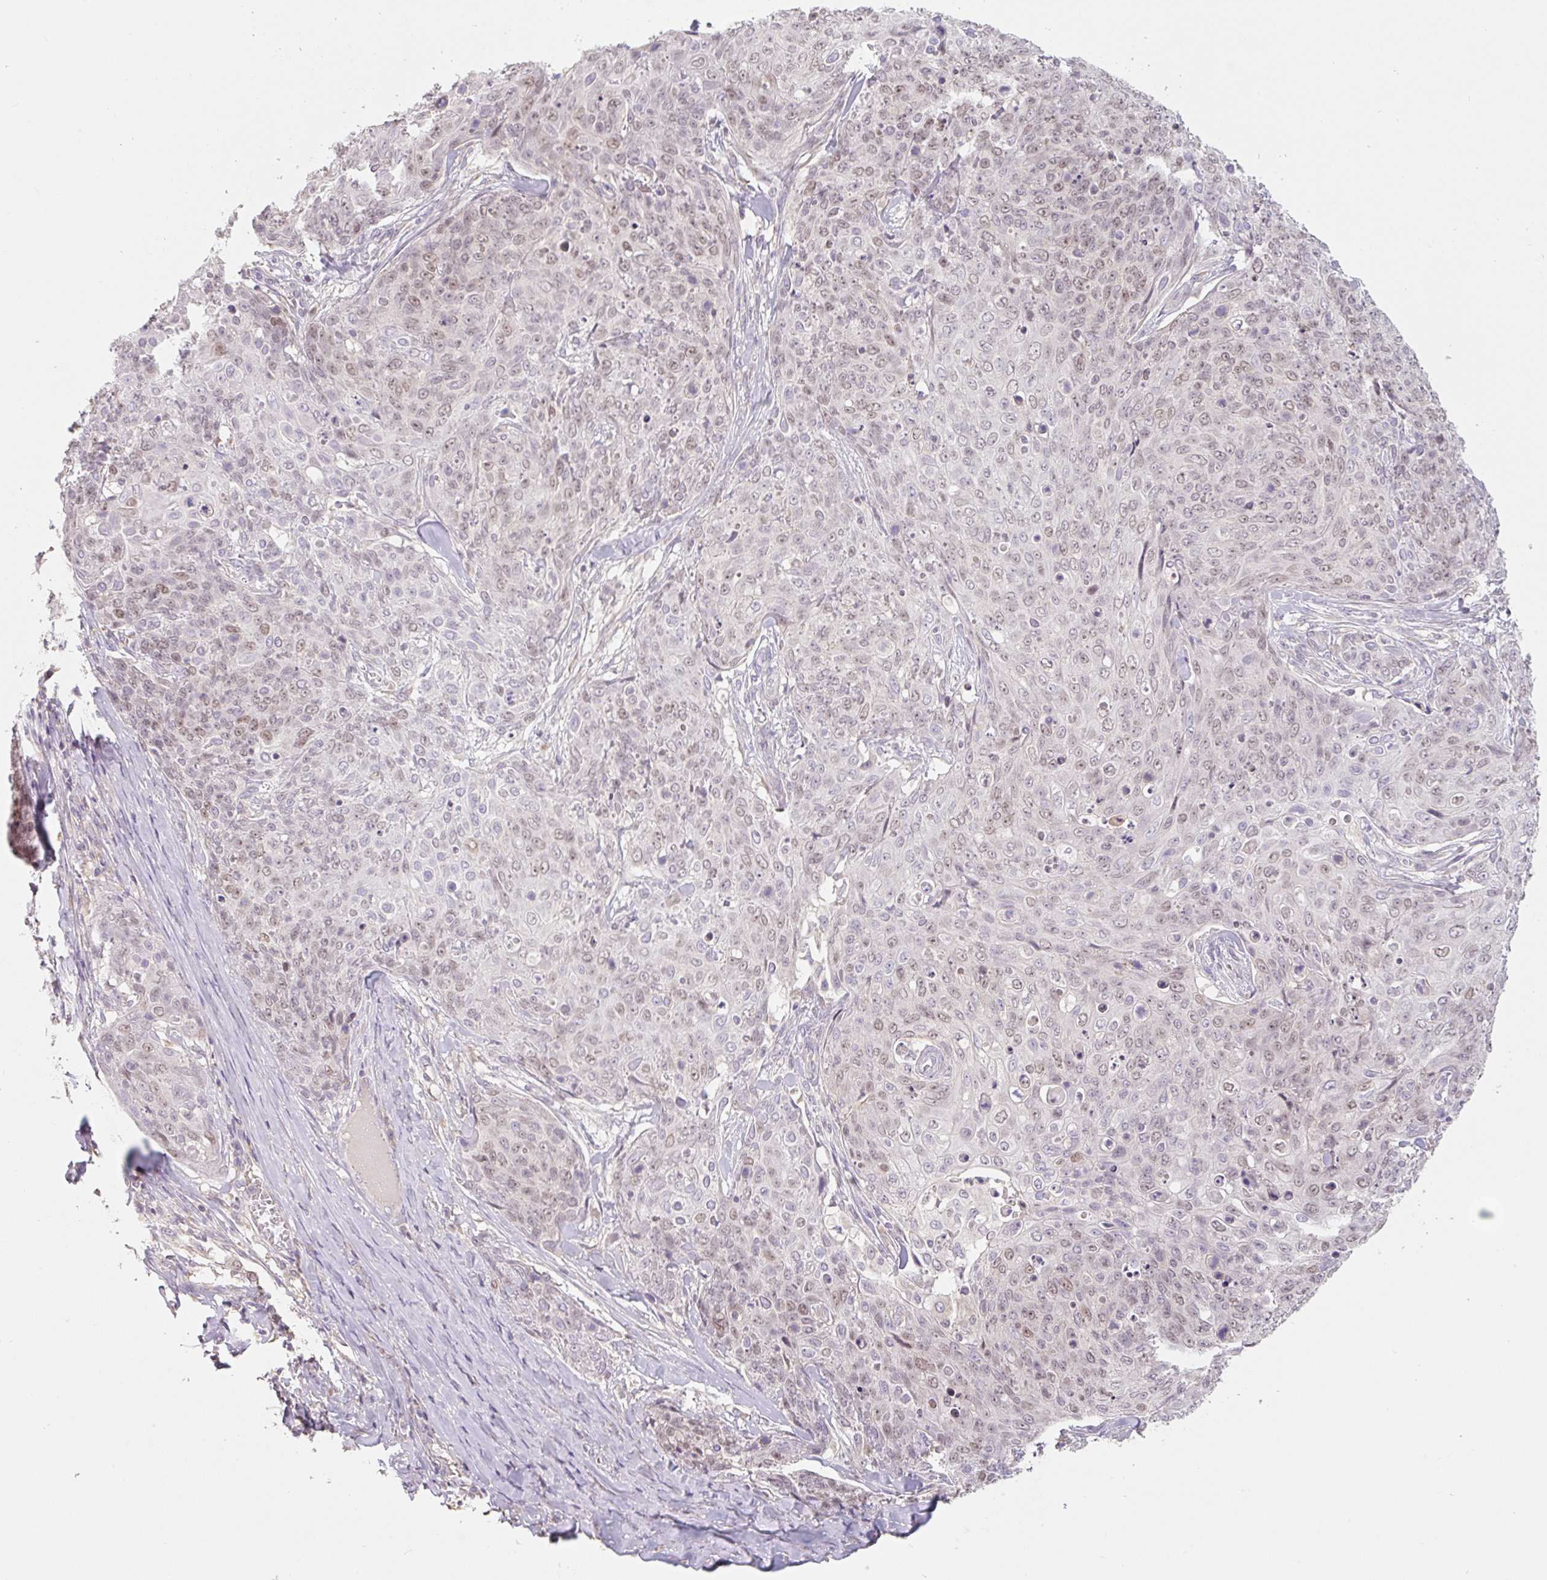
{"staining": {"intensity": "weak", "quantity": ">75%", "location": "nuclear"}, "tissue": "skin cancer", "cell_type": "Tumor cells", "image_type": "cancer", "snomed": [{"axis": "morphology", "description": "Squamous cell carcinoma, NOS"}, {"axis": "topography", "description": "Skin"}, {"axis": "topography", "description": "Vulva"}], "caption": "Immunohistochemistry (IHC) photomicrograph of skin cancer (squamous cell carcinoma) stained for a protein (brown), which shows low levels of weak nuclear positivity in about >75% of tumor cells.", "gene": "MIA2", "patient": {"sex": "female", "age": 85}}